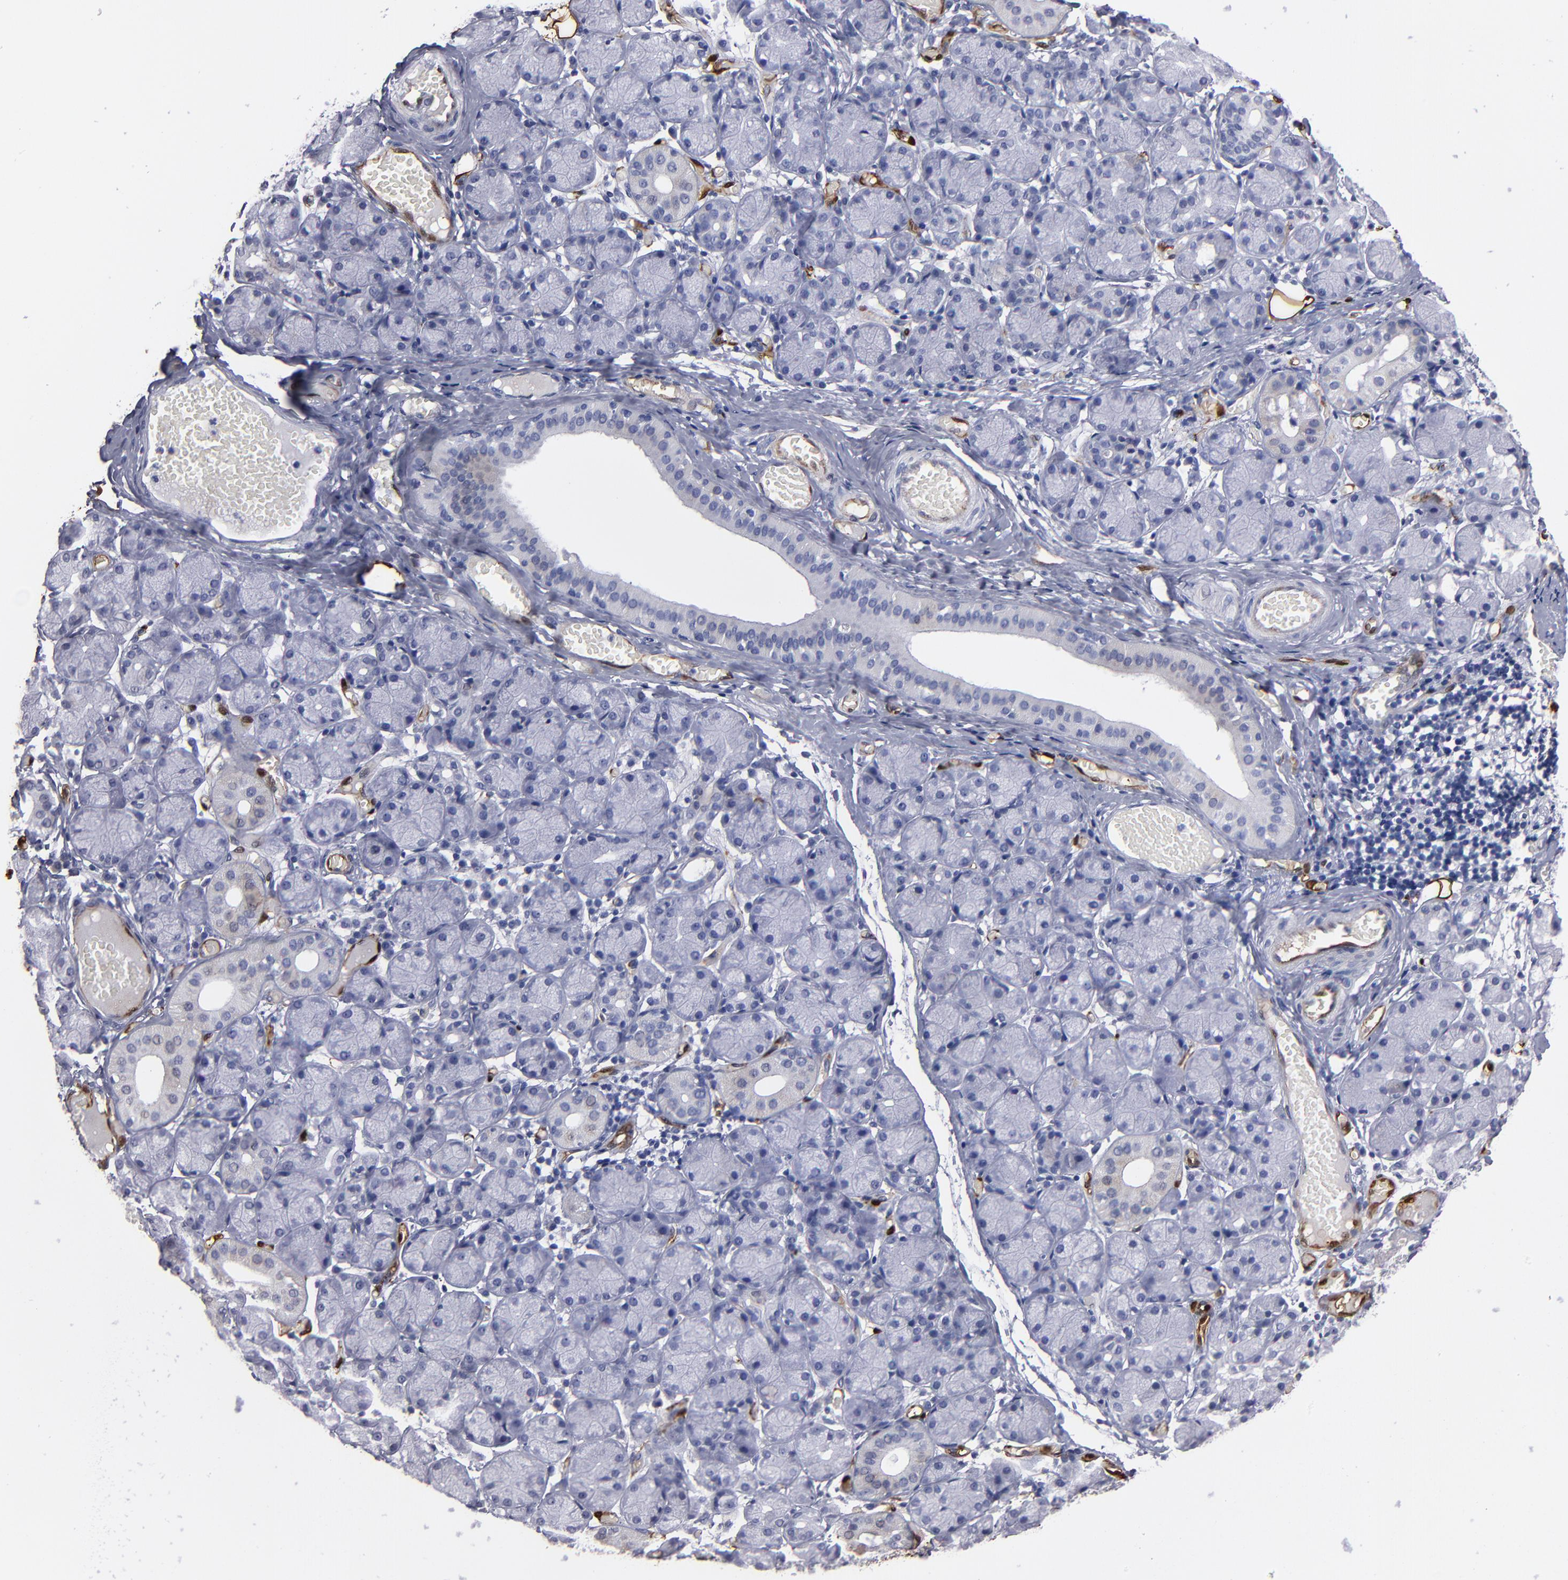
{"staining": {"intensity": "negative", "quantity": "none", "location": "none"}, "tissue": "salivary gland", "cell_type": "Glandular cells", "image_type": "normal", "snomed": [{"axis": "morphology", "description": "Normal tissue, NOS"}, {"axis": "topography", "description": "Salivary gland"}], "caption": "This is a photomicrograph of immunohistochemistry staining of benign salivary gland, which shows no positivity in glandular cells.", "gene": "FABP4", "patient": {"sex": "female", "age": 24}}